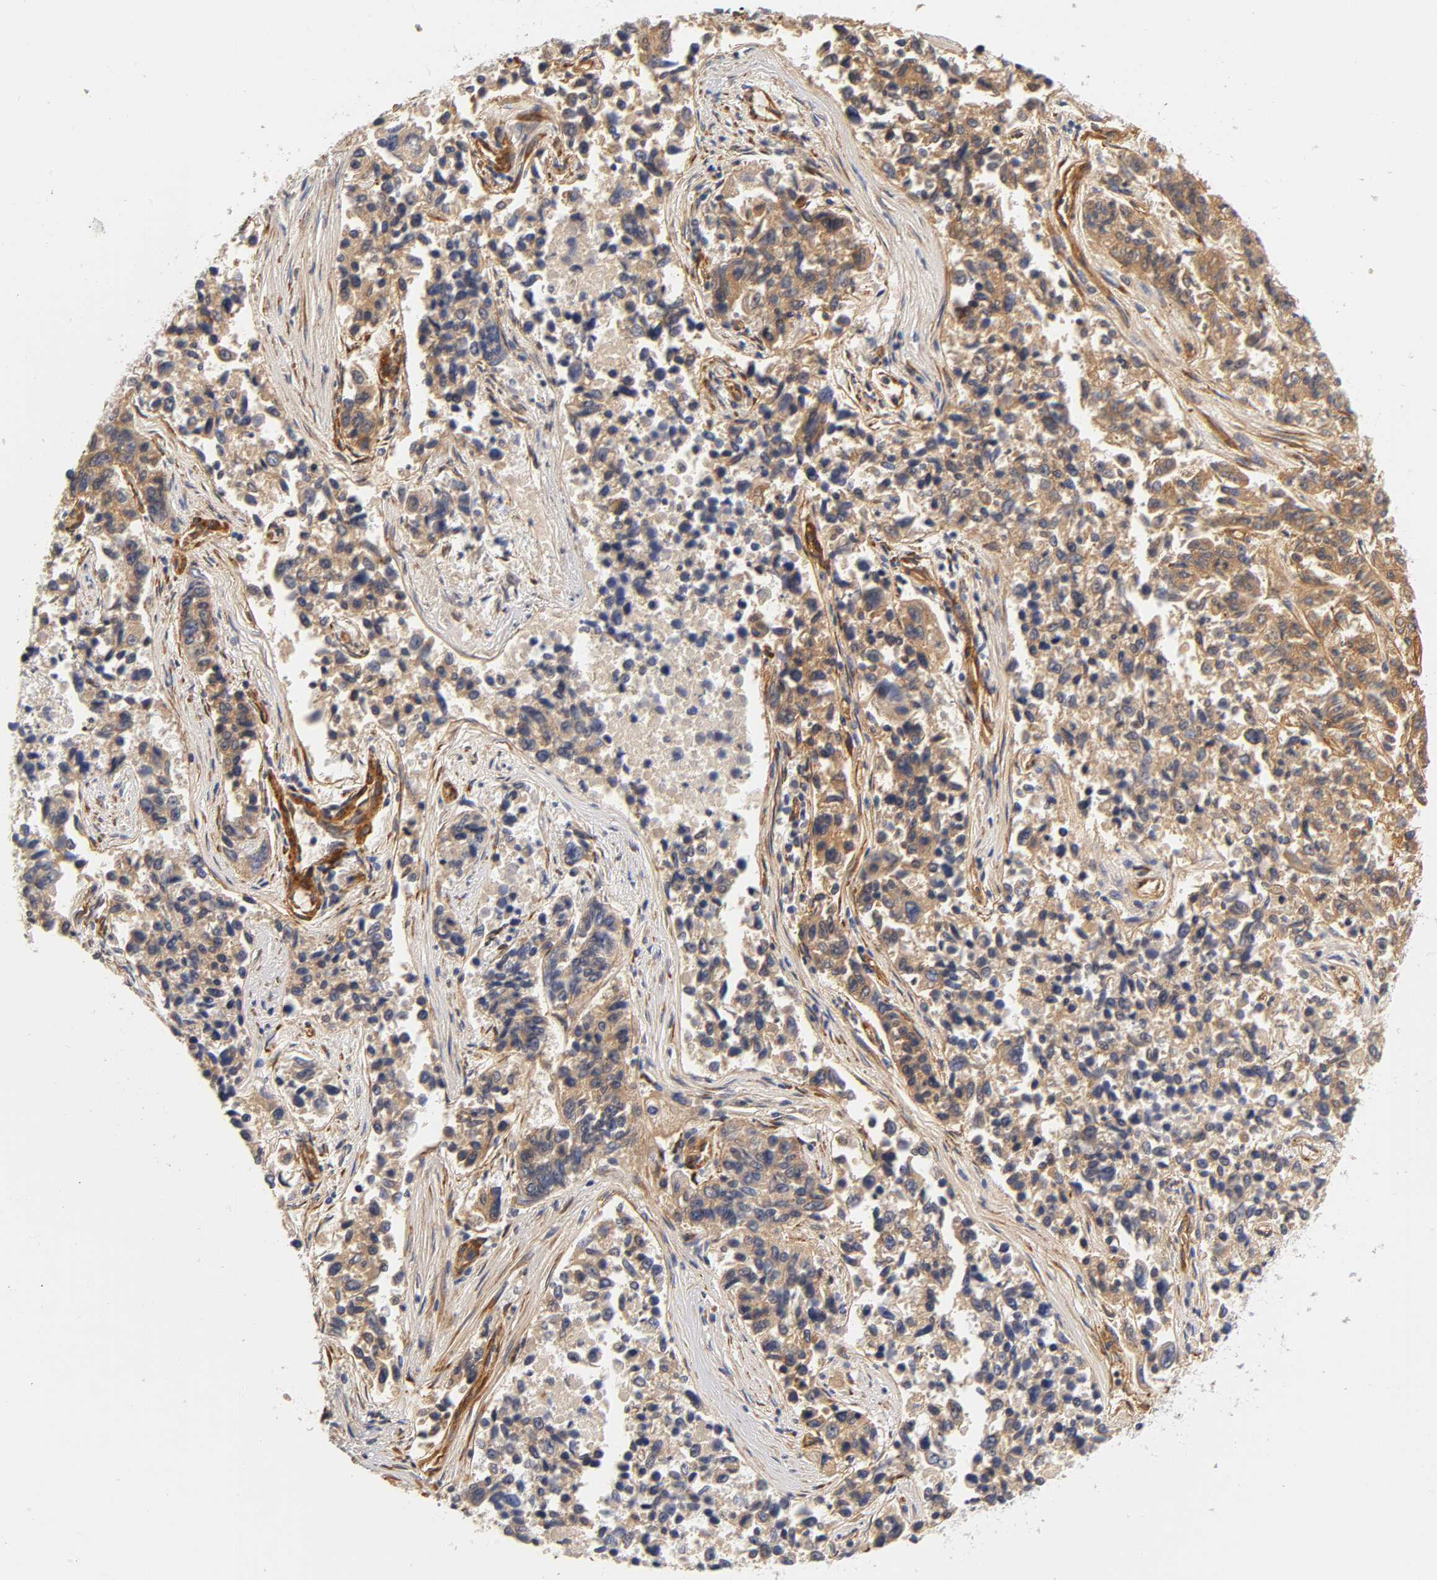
{"staining": {"intensity": "weak", "quantity": ">75%", "location": "cytoplasmic/membranous"}, "tissue": "lung cancer", "cell_type": "Tumor cells", "image_type": "cancer", "snomed": [{"axis": "morphology", "description": "Adenocarcinoma, NOS"}, {"axis": "topography", "description": "Lung"}], "caption": "Human adenocarcinoma (lung) stained with a brown dye demonstrates weak cytoplasmic/membranous positive expression in approximately >75% of tumor cells.", "gene": "LAMB1", "patient": {"sex": "male", "age": 84}}